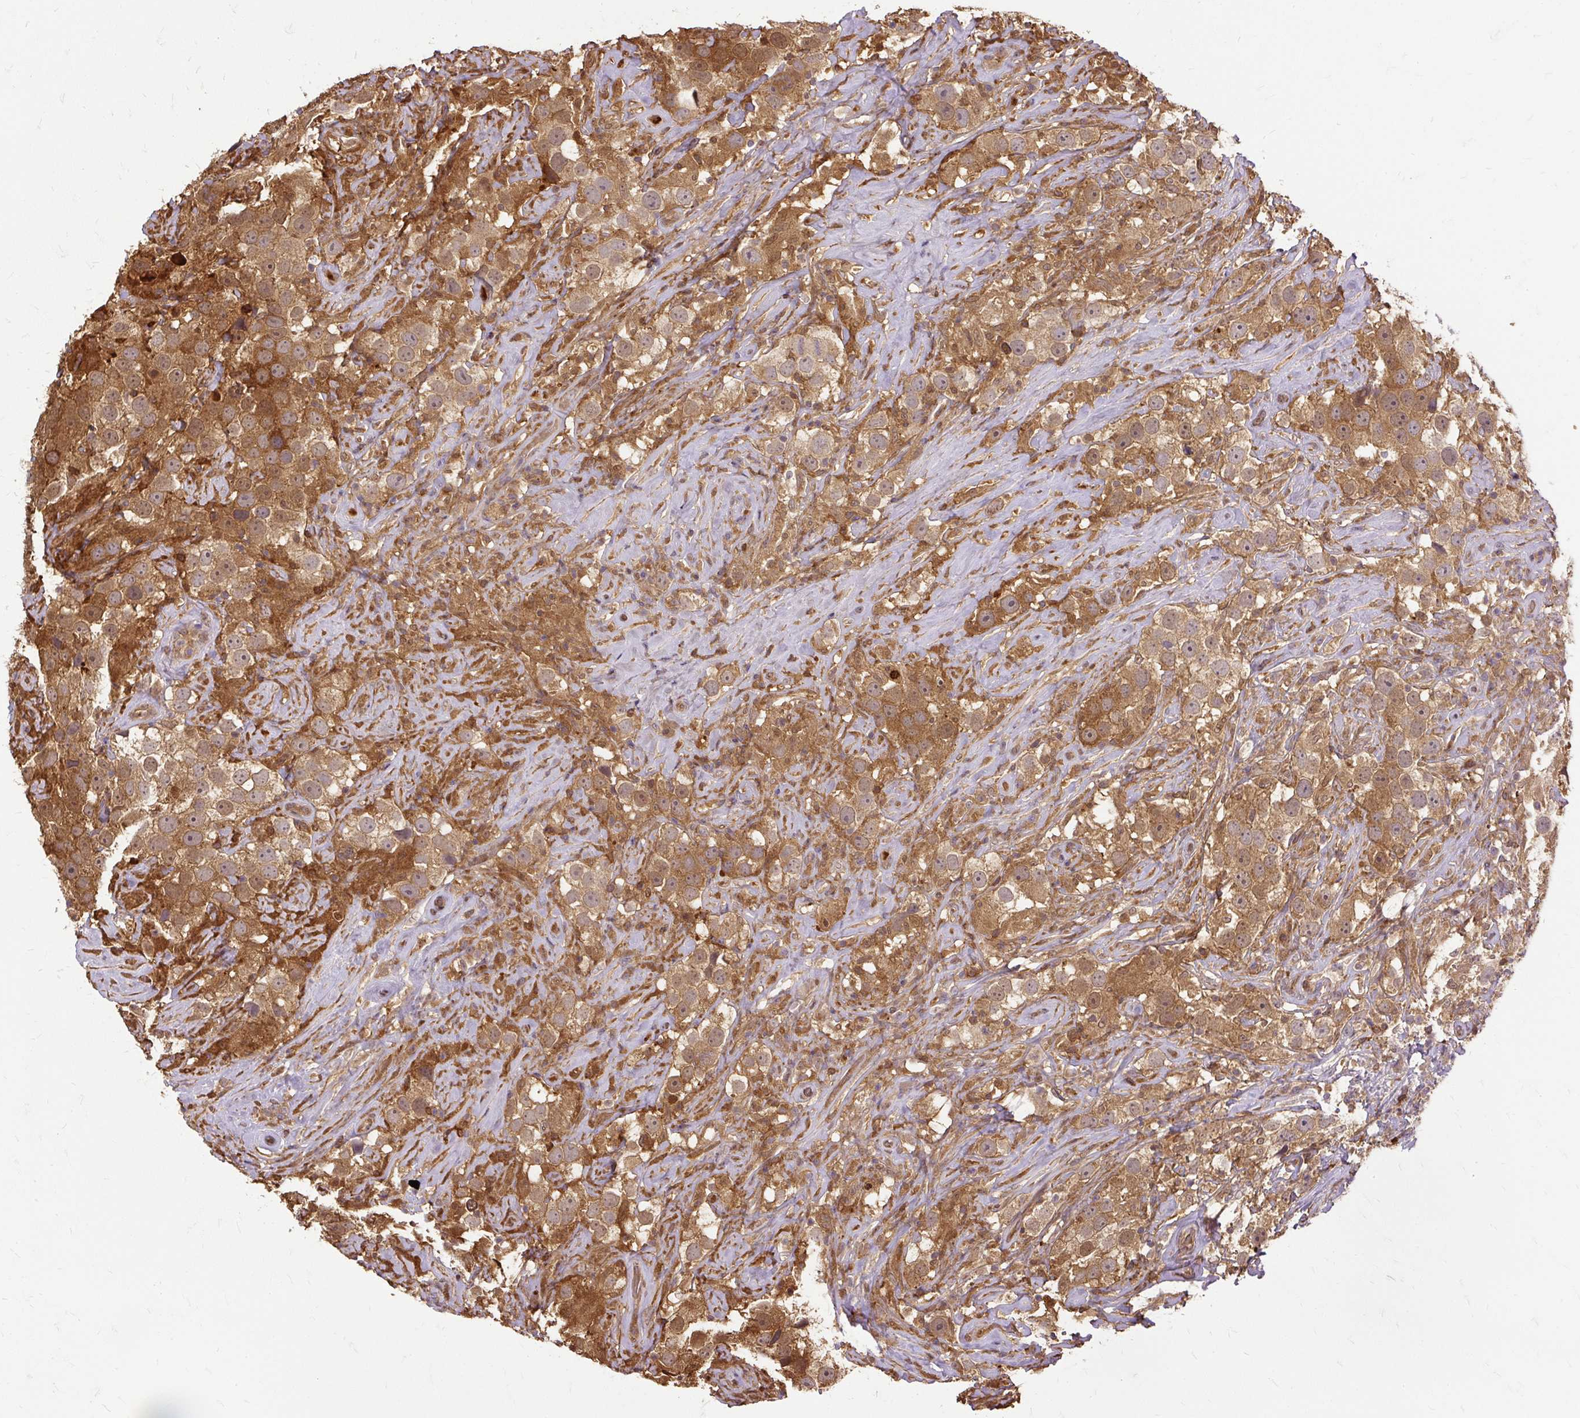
{"staining": {"intensity": "moderate", "quantity": ">75%", "location": "cytoplasmic/membranous"}, "tissue": "testis cancer", "cell_type": "Tumor cells", "image_type": "cancer", "snomed": [{"axis": "morphology", "description": "Seminoma, NOS"}, {"axis": "topography", "description": "Testis"}], "caption": "The micrograph reveals staining of seminoma (testis), revealing moderate cytoplasmic/membranous protein expression (brown color) within tumor cells.", "gene": "AP5S1", "patient": {"sex": "male", "age": 49}}